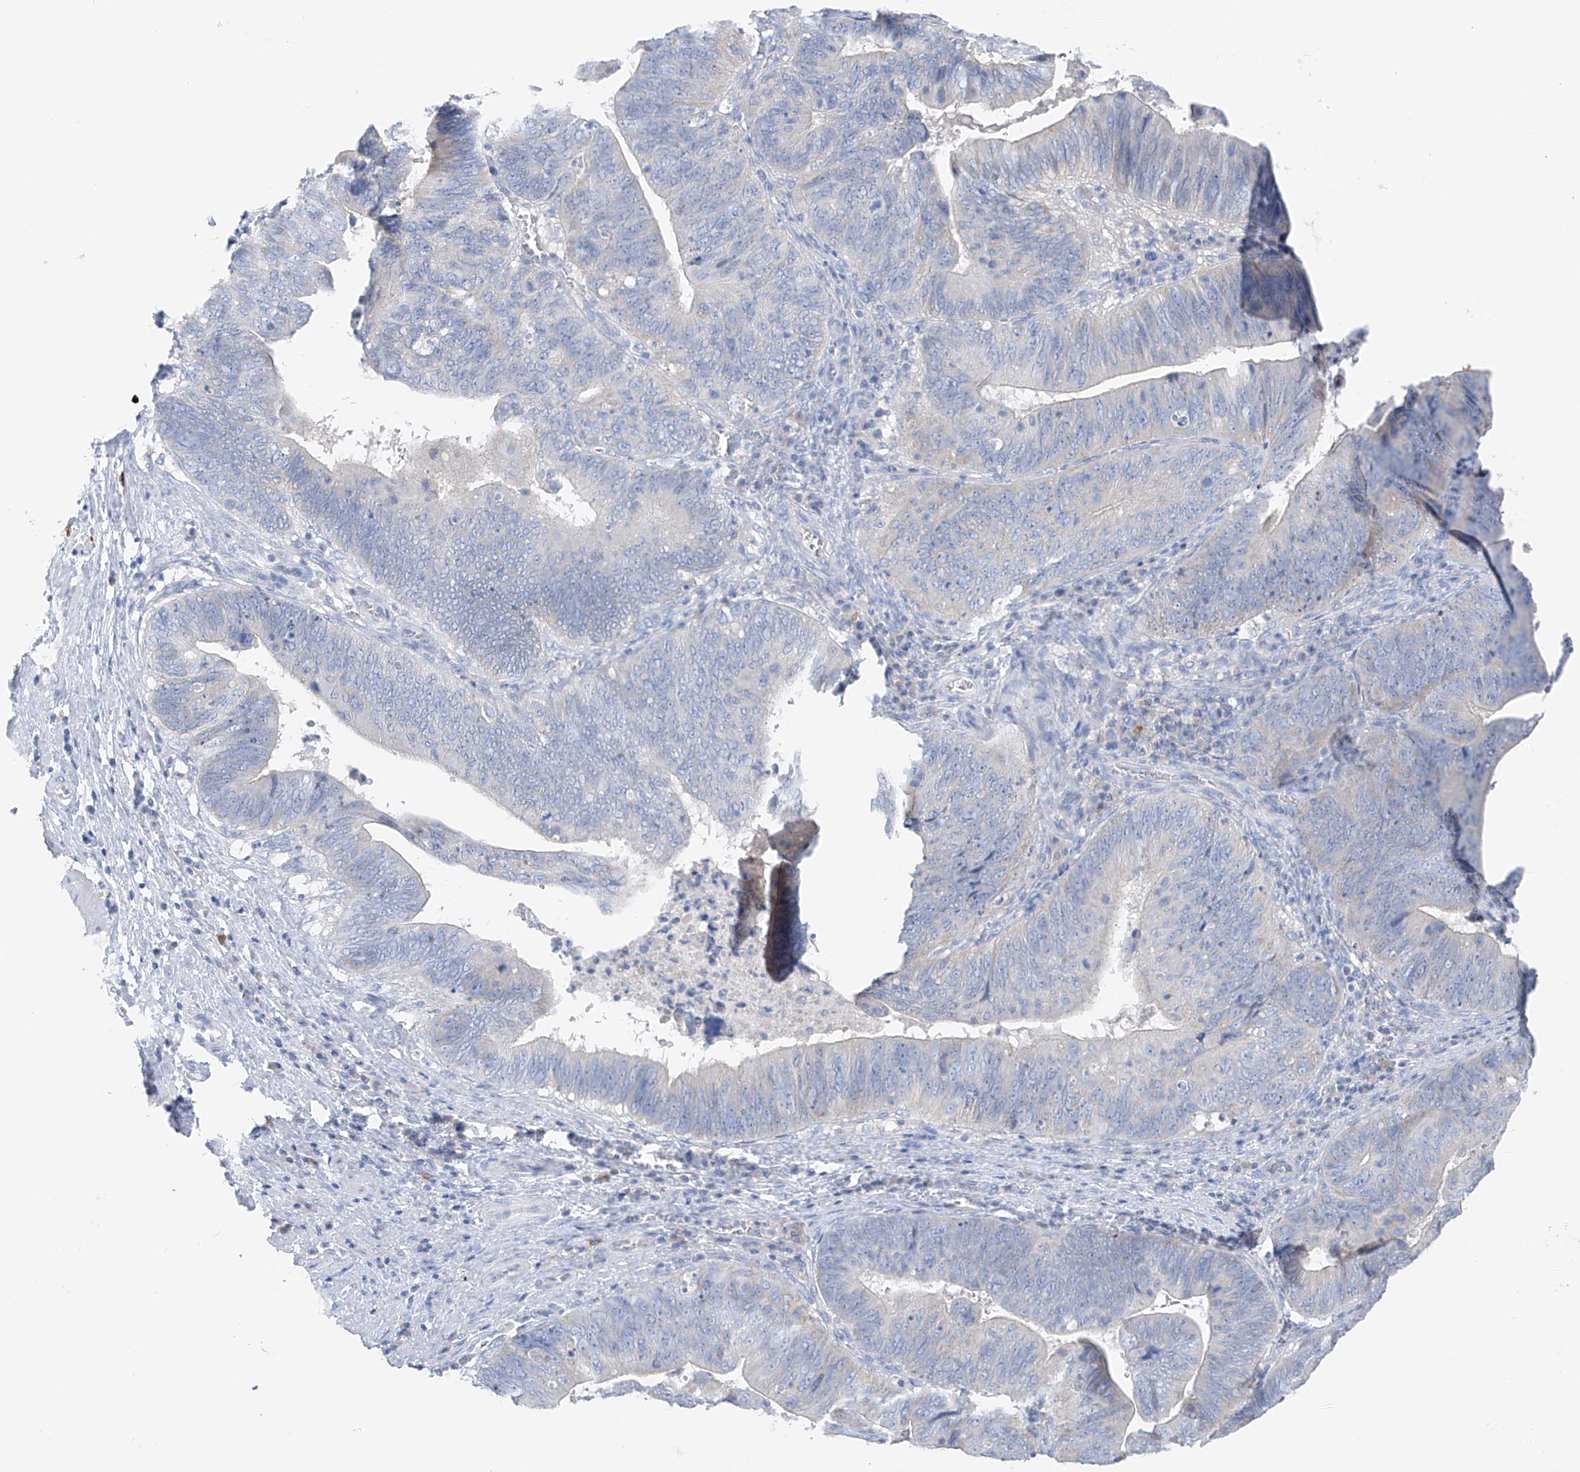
{"staining": {"intensity": "negative", "quantity": "none", "location": "none"}, "tissue": "pancreatic cancer", "cell_type": "Tumor cells", "image_type": "cancer", "snomed": [{"axis": "morphology", "description": "Adenocarcinoma, NOS"}, {"axis": "topography", "description": "Pancreas"}], "caption": "Pancreatic adenocarcinoma was stained to show a protein in brown. There is no significant staining in tumor cells.", "gene": "POMGNT2", "patient": {"sex": "male", "age": 63}}